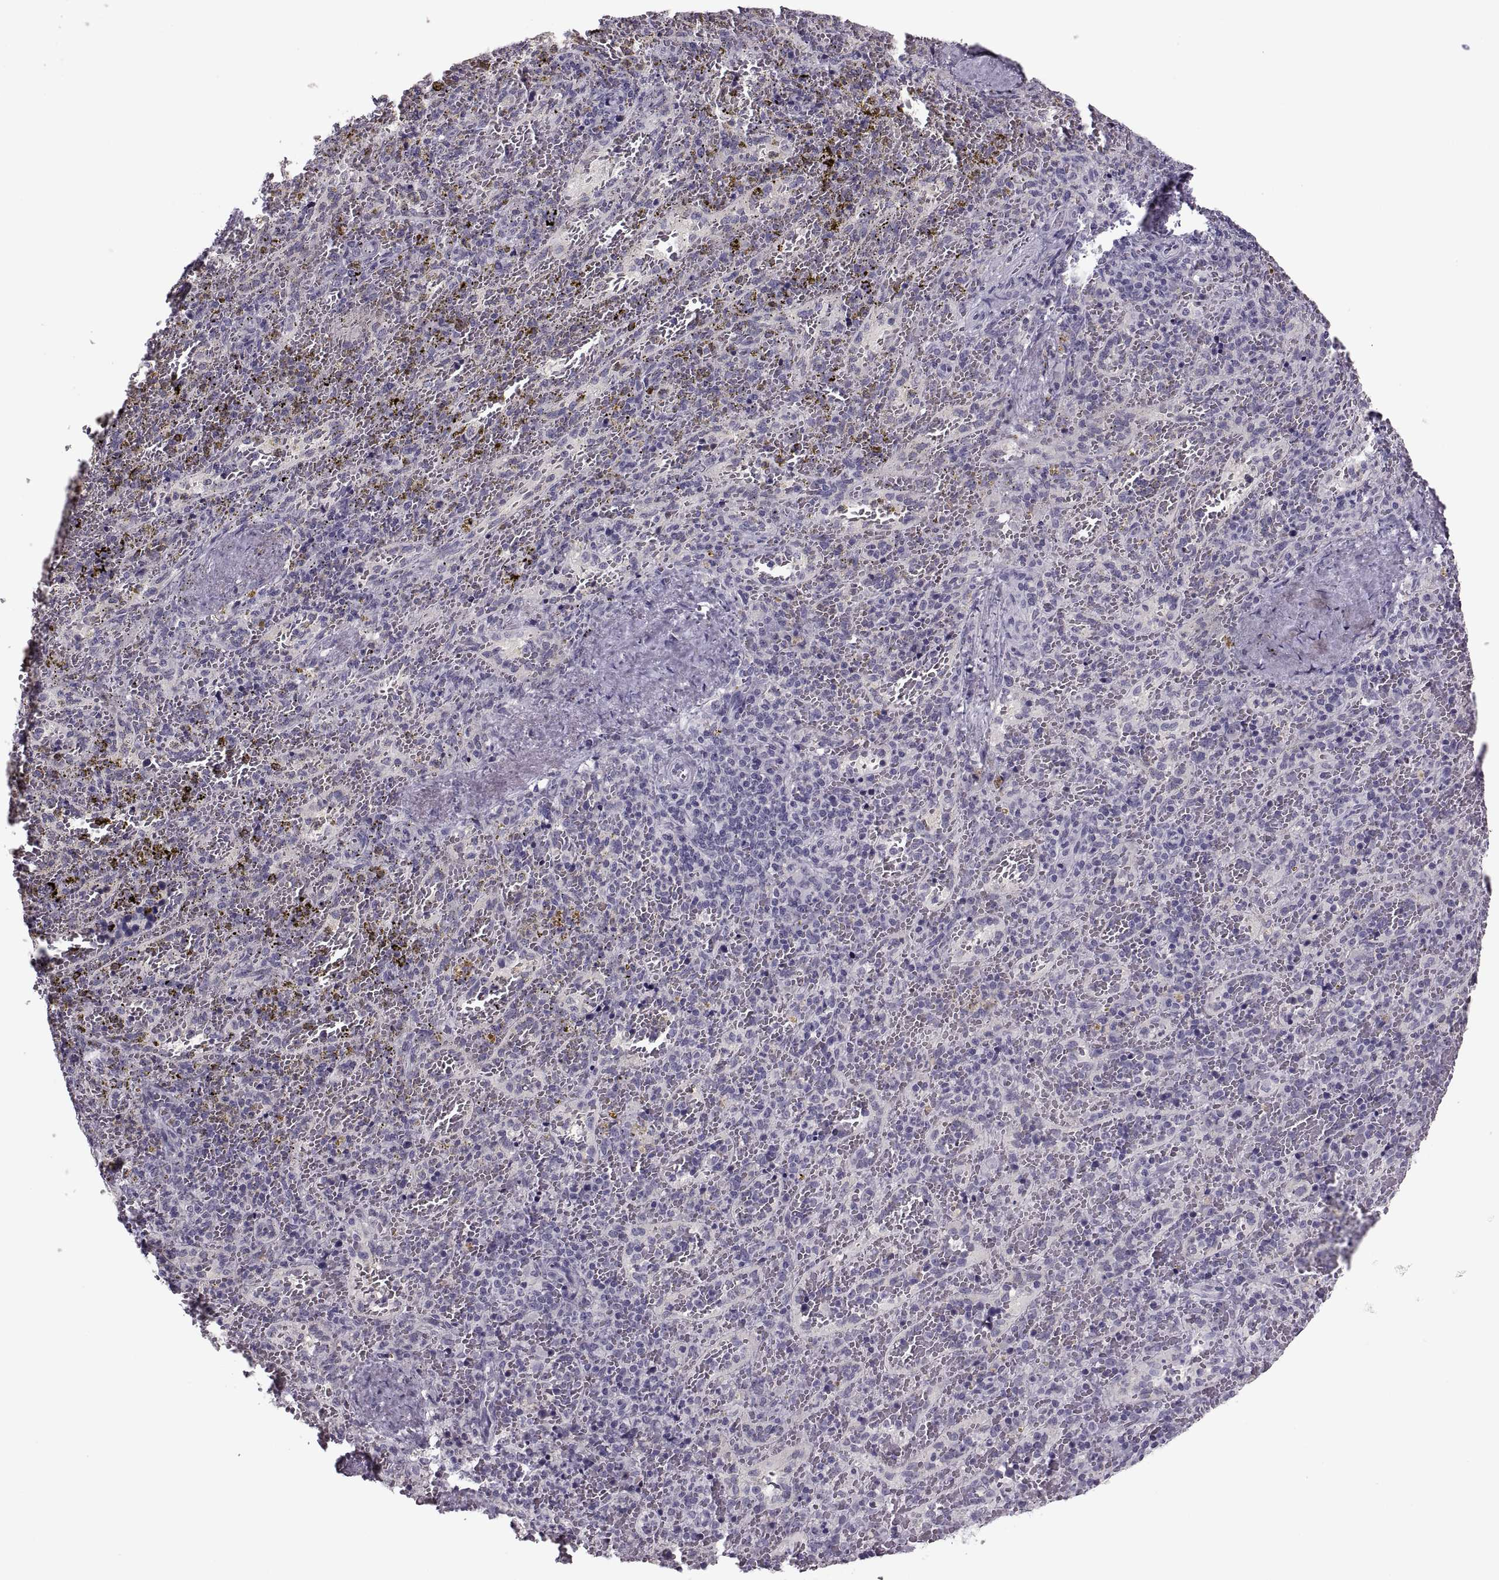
{"staining": {"intensity": "negative", "quantity": "none", "location": "none"}, "tissue": "spleen", "cell_type": "Cells in red pulp", "image_type": "normal", "snomed": [{"axis": "morphology", "description": "Normal tissue, NOS"}, {"axis": "topography", "description": "Spleen"}], "caption": "Cells in red pulp are negative for protein expression in normal human spleen.", "gene": "PAGE2B", "patient": {"sex": "female", "age": 50}}